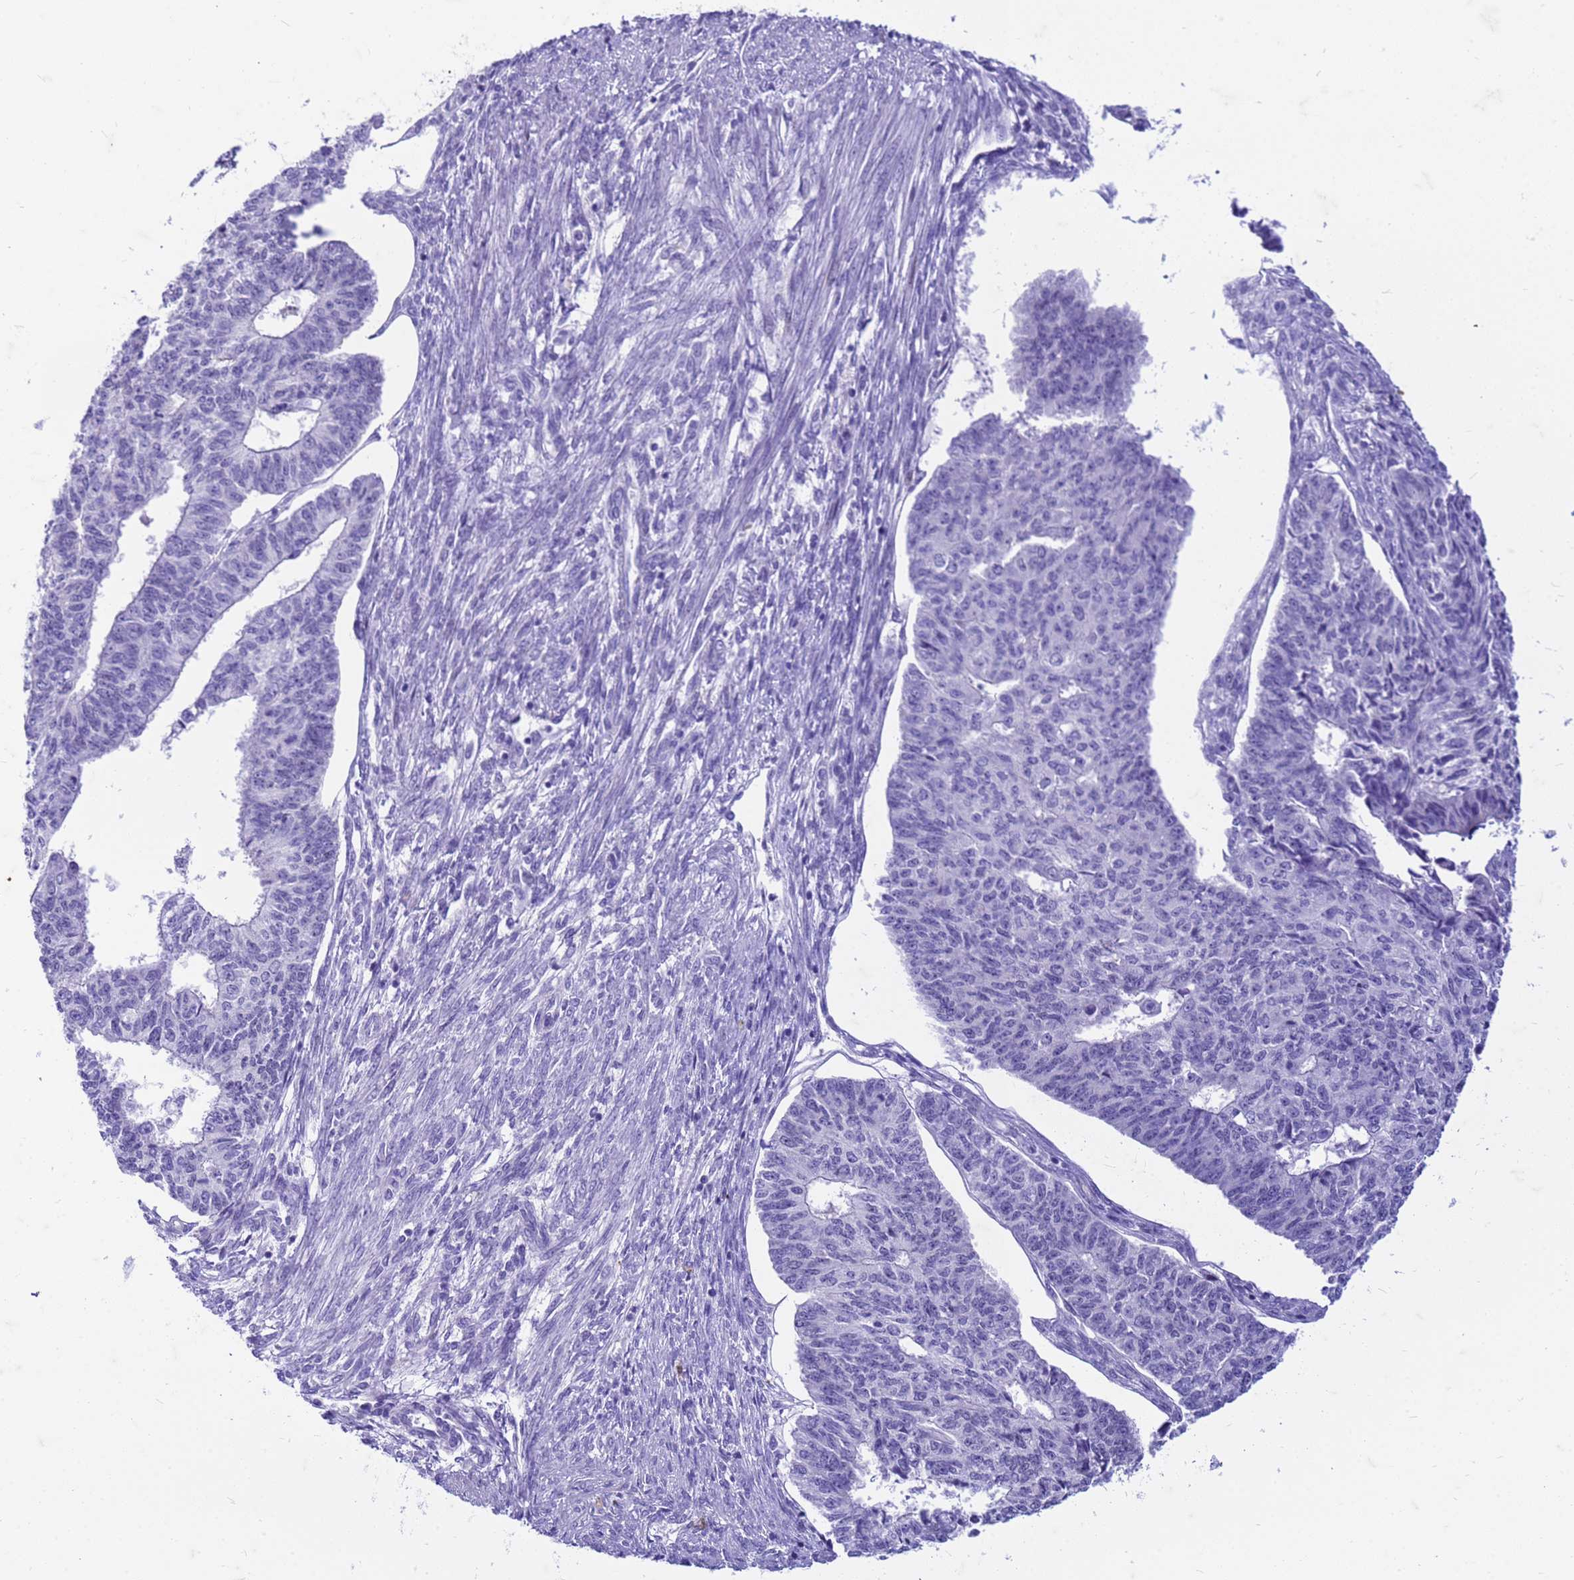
{"staining": {"intensity": "negative", "quantity": "none", "location": "none"}, "tissue": "endometrial cancer", "cell_type": "Tumor cells", "image_type": "cancer", "snomed": [{"axis": "morphology", "description": "Adenocarcinoma, NOS"}, {"axis": "topography", "description": "Endometrium"}], "caption": "This is an immunohistochemistry (IHC) photomicrograph of human endometrial cancer (adenocarcinoma). There is no positivity in tumor cells.", "gene": "CFAP100", "patient": {"sex": "female", "age": 32}}